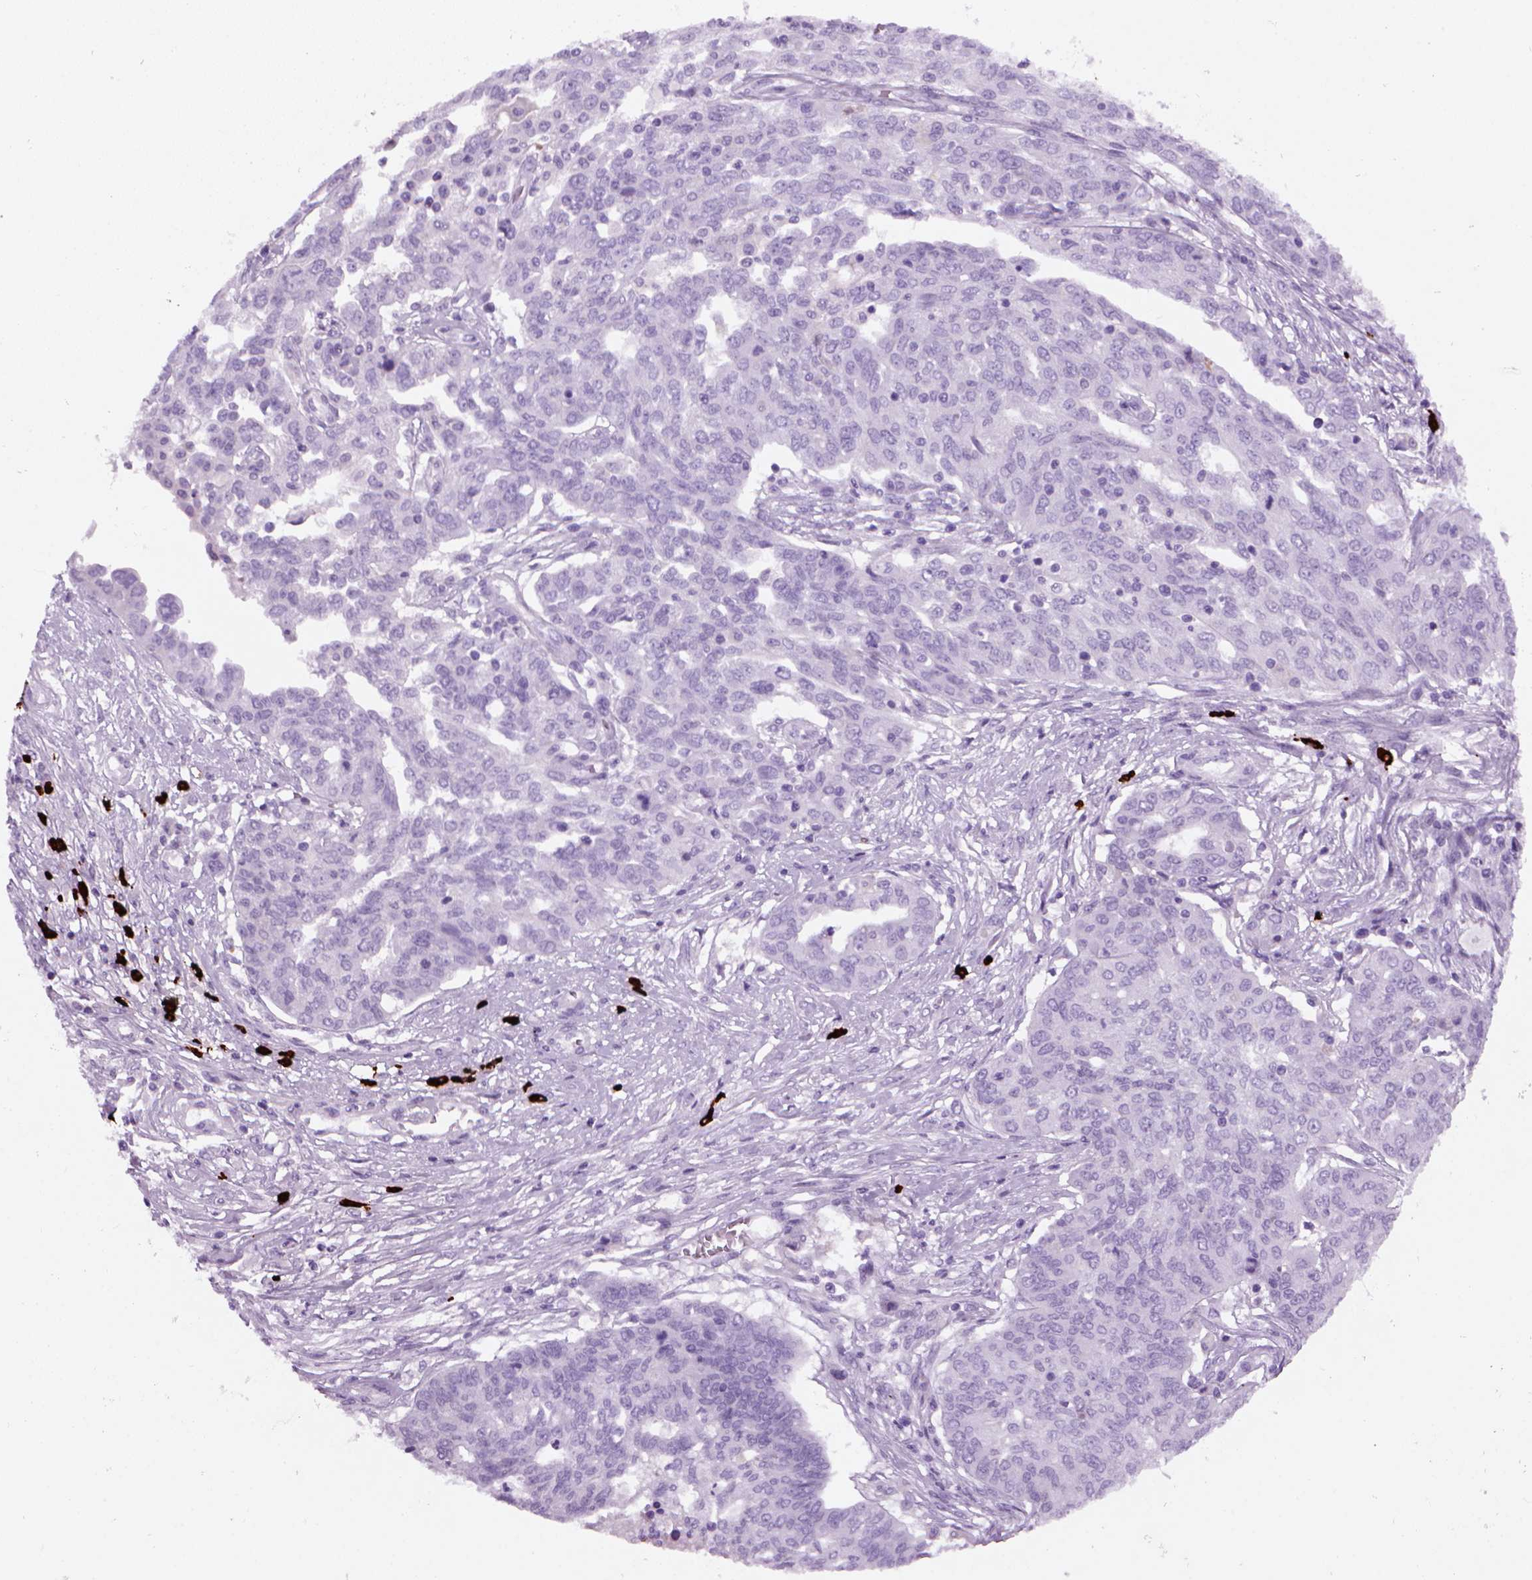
{"staining": {"intensity": "negative", "quantity": "none", "location": "none"}, "tissue": "ovarian cancer", "cell_type": "Tumor cells", "image_type": "cancer", "snomed": [{"axis": "morphology", "description": "Cystadenocarcinoma, serous, NOS"}, {"axis": "topography", "description": "Ovary"}], "caption": "An immunohistochemistry photomicrograph of ovarian cancer (serous cystadenocarcinoma) is shown. There is no staining in tumor cells of ovarian cancer (serous cystadenocarcinoma). The staining was performed using DAB (3,3'-diaminobenzidine) to visualize the protein expression in brown, while the nuclei were stained in blue with hematoxylin (Magnification: 20x).", "gene": "MZB1", "patient": {"sex": "female", "age": 67}}